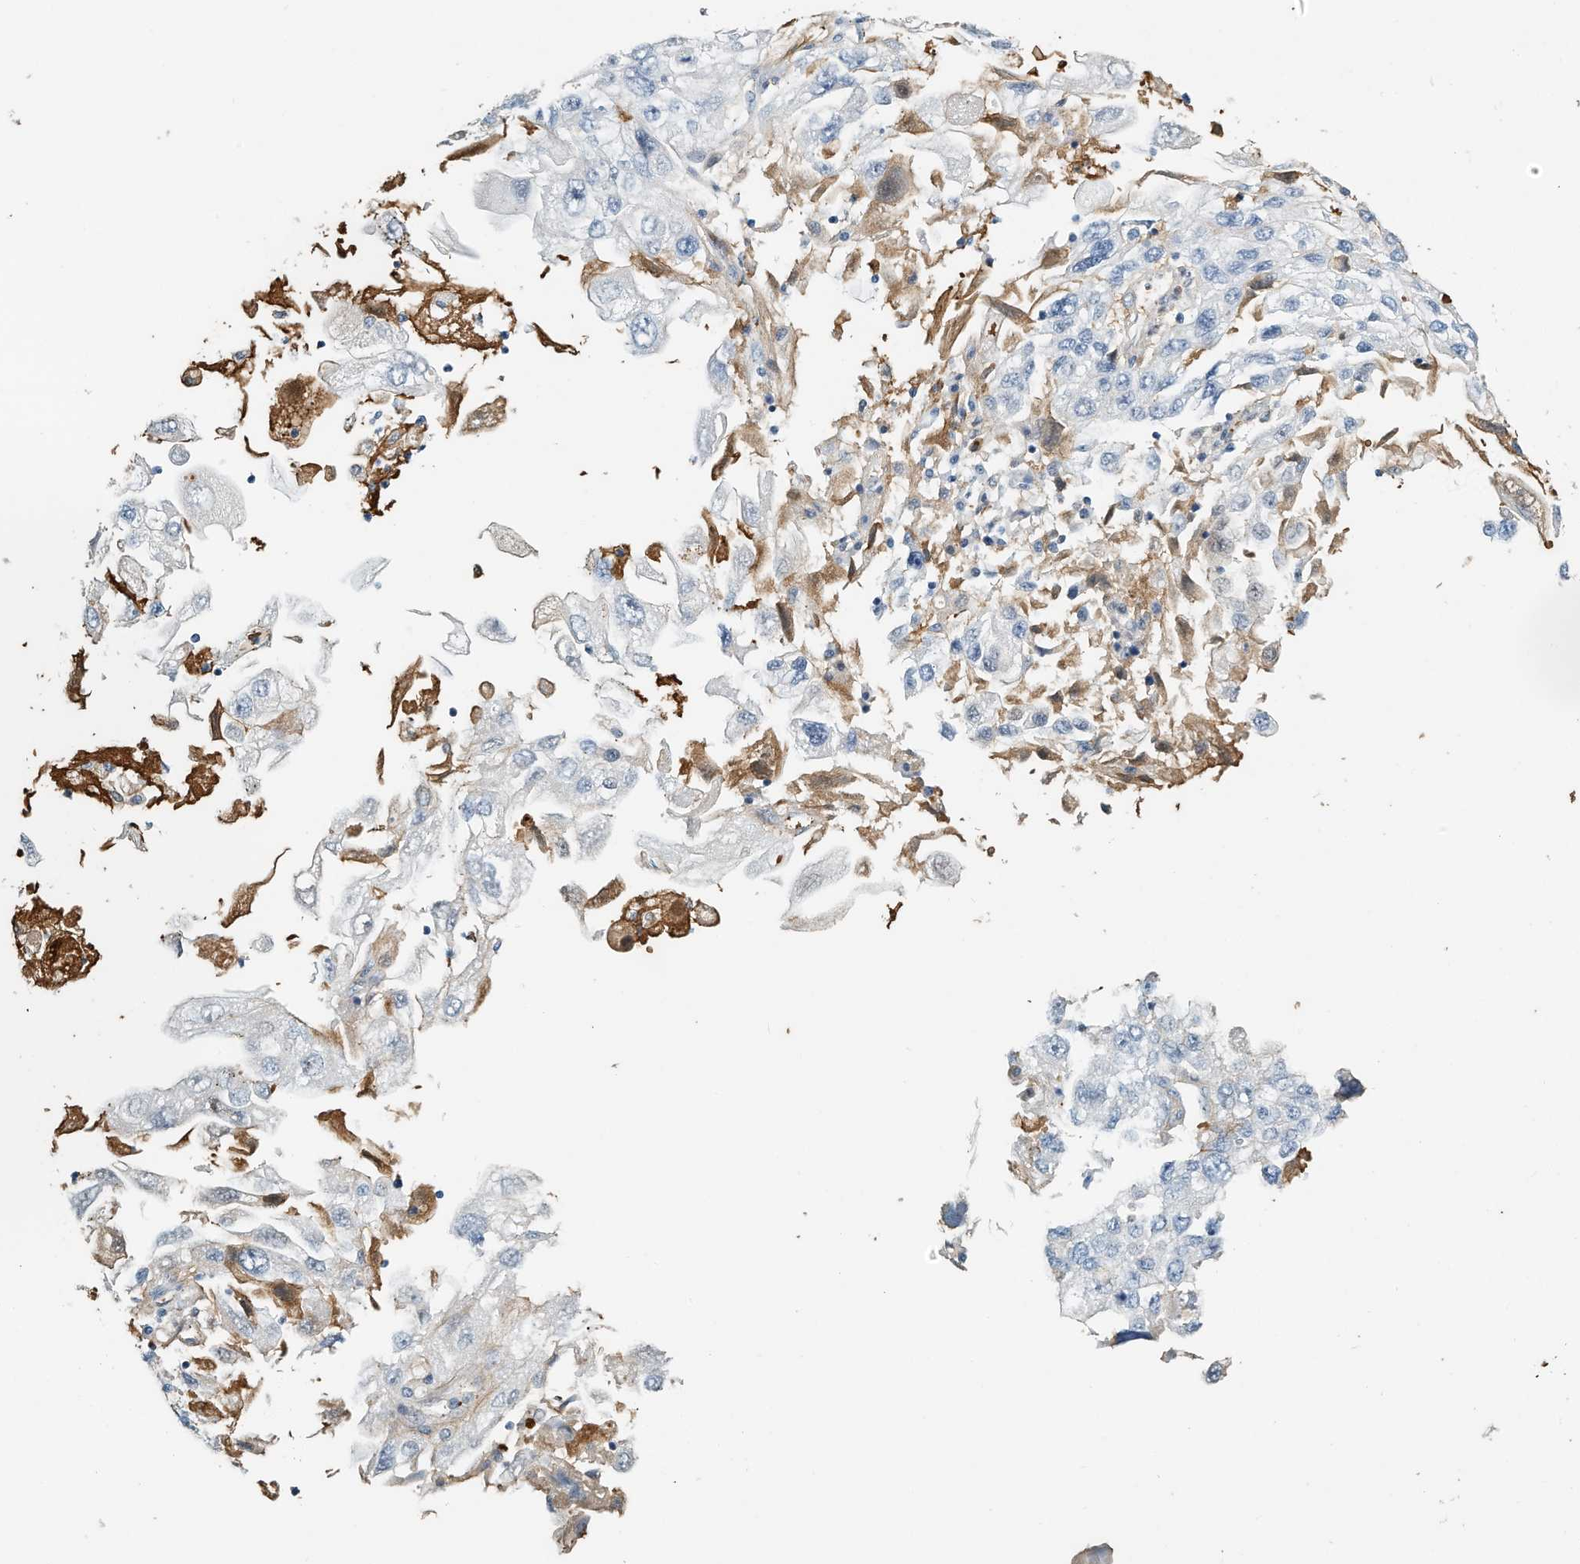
{"staining": {"intensity": "negative", "quantity": "none", "location": "none"}, "tissue": "endometrial cancer", "cell_type": "Tumor cells", "image_type": "cancer", "snomed": [{"axis": "morphology", "description": "Adenocarcinoma, NOS"}, {"axis": "topography", "description": "Endometrium"}], "caption": "Tumor cells show no significant expression in adenocarcinoma (endometrial).", "gene": "RCAN3", "patient": {"sex": "female", "age": 49}}